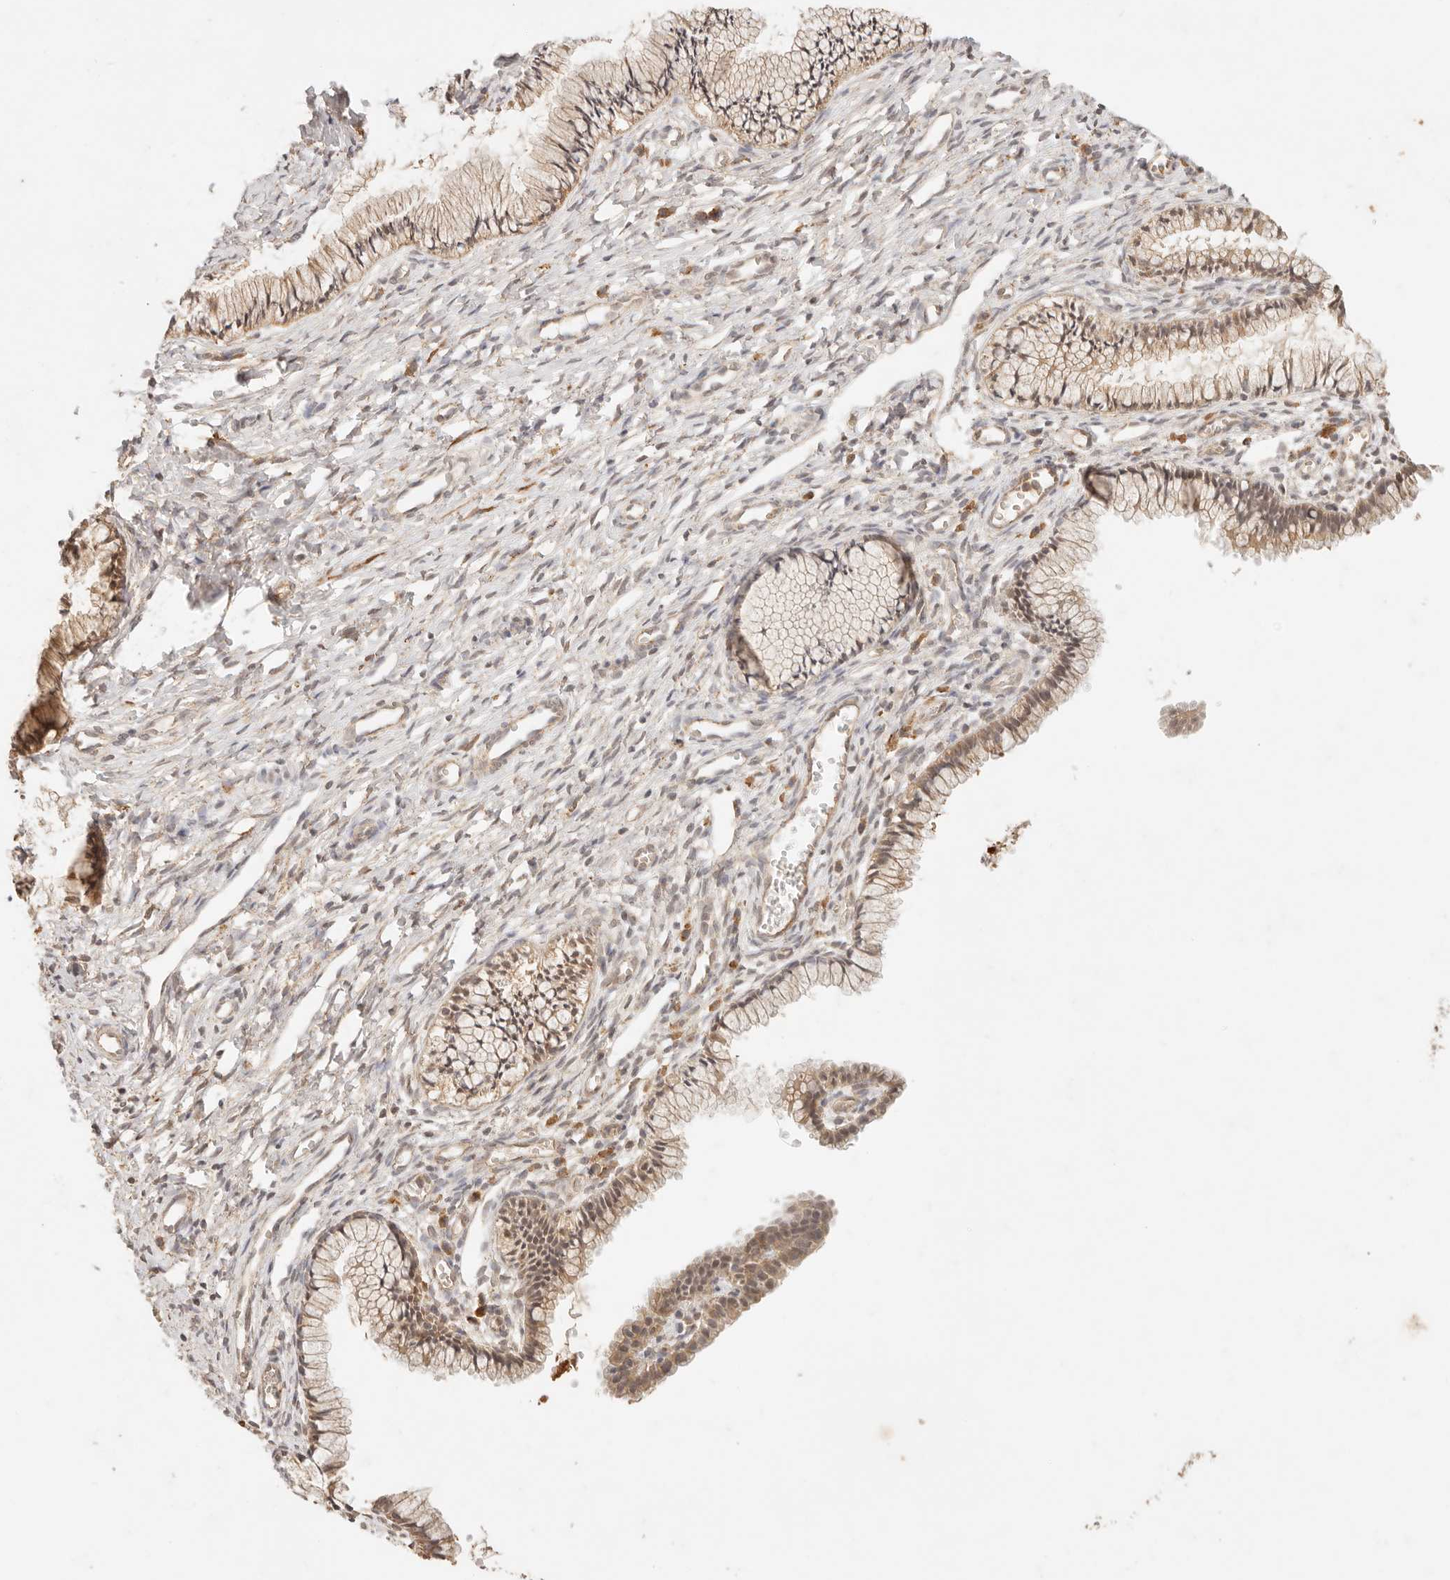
{"staining": {"intensity": "moderate", "quantity": ">75%", "location": "cytoplasmic/membranous"}, "tissue": "cervix", "cell_type": "Glandular cells", "image_type": "normal", "snomed": [{"axis": "morphology", "description": "Normal tissue, NOS"}, {"axis": "topography", "description": "Cervix"}], "caption": "Brown immunohistochemical staining in benign human cervix shows moderate cytoplasmic/membranous expression in approximately >75% of glandular cells.", "gene": "TRIM11", "patient": {"sex": "female", "age": 27}}